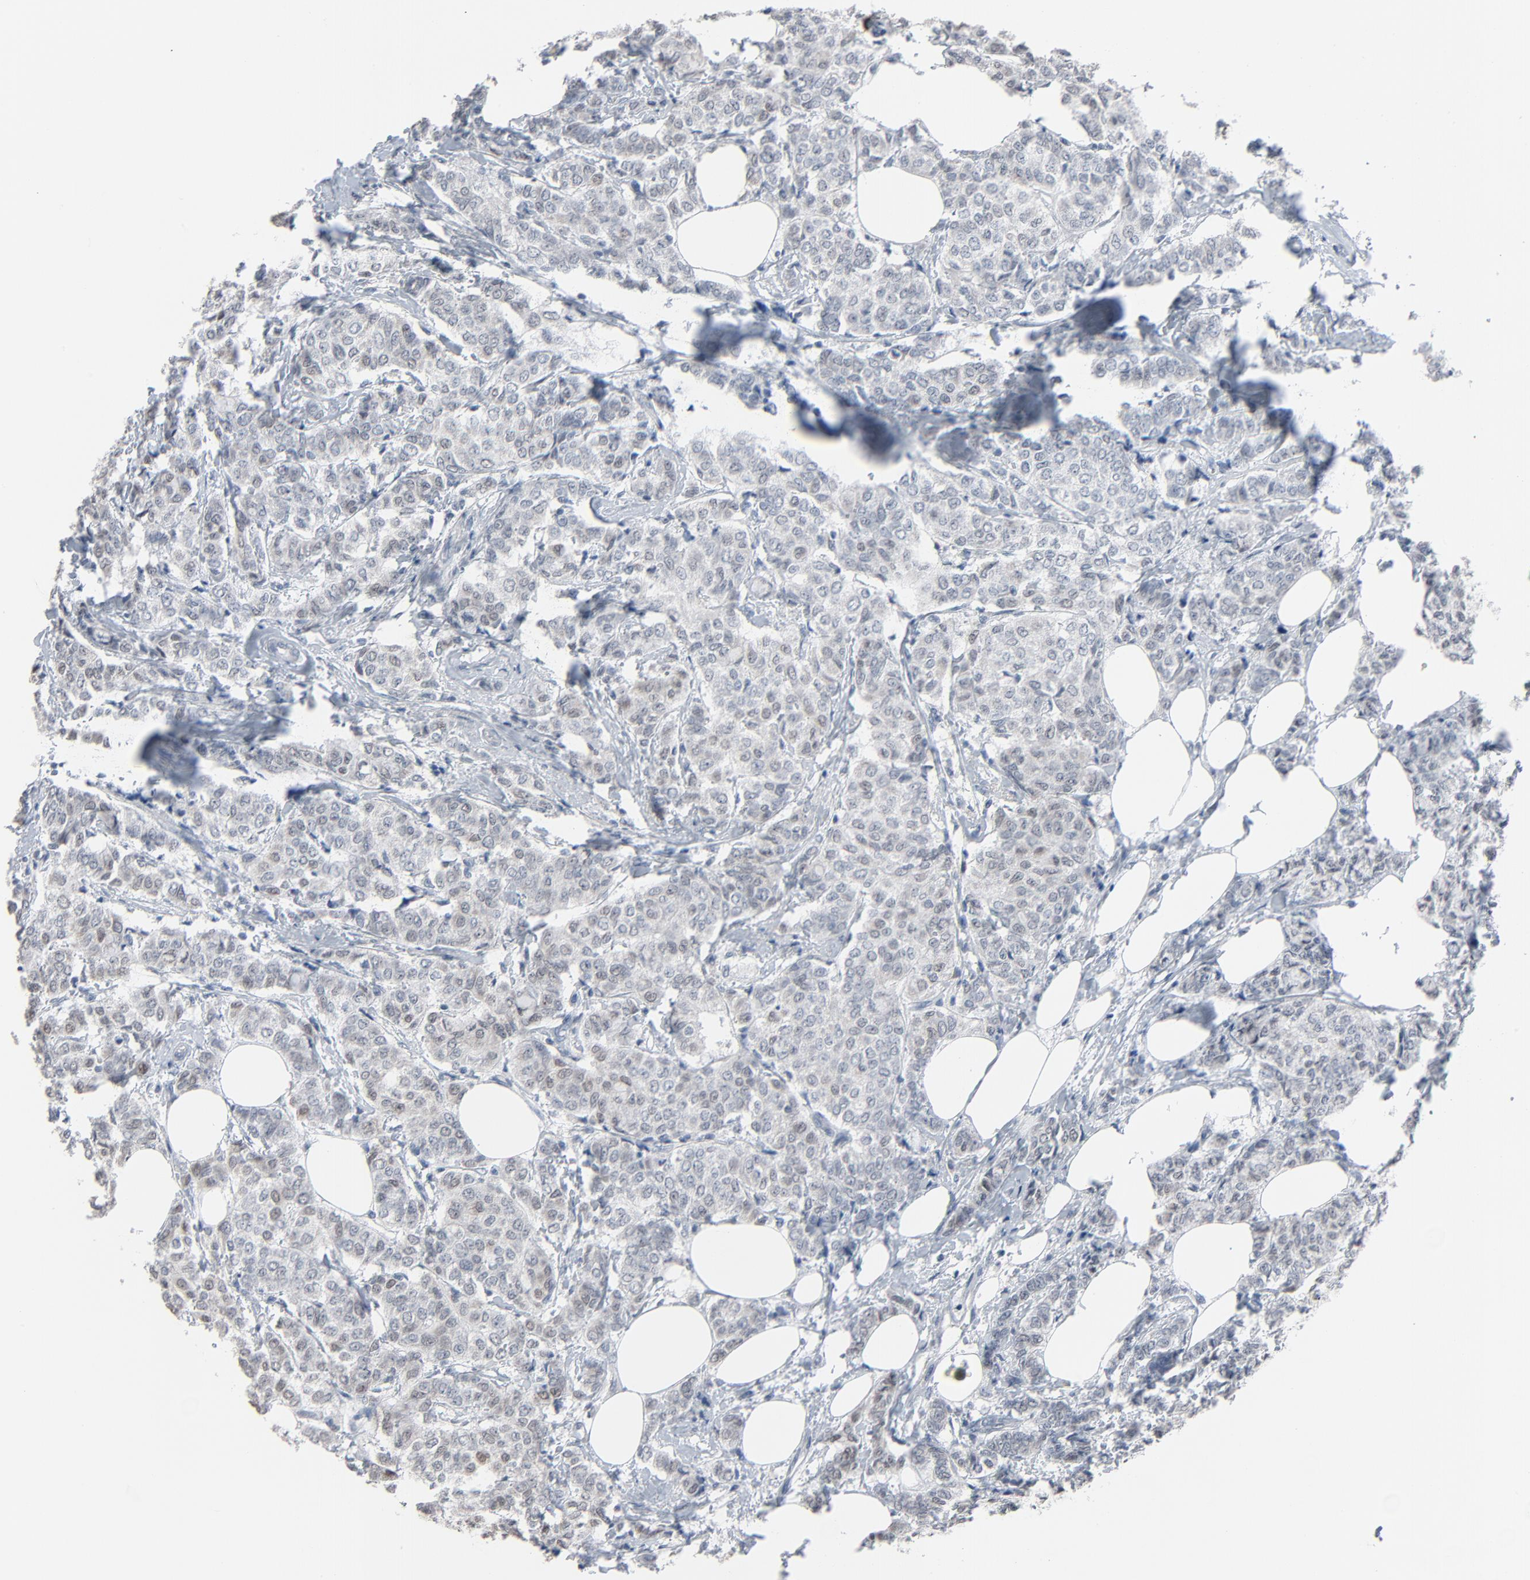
{"staining": {"intensity": "weak", "quantity": "25%-75%", "location": "cytoplasmic/membranous,nuclear"}, "tissue": "breast cancer", "cell_type": "Tumor cells", "image_type": "cancer", "snomed": [{"axis": "morphology", "description": "Lobular carcinoma"}, {"axis": "topography", "description": "Breast"}], "caption": "A high-resolution micrograph shows immunohistochemistry (IHC) staining of breast lobular carcinoma, which demonstrates weak cytoplasmic/membranous and nuclear expression in about 25%-75% of tumor cells. (DAB (3,3'-diaminobenzidine) = brown stain, brightfield microscopy at high magnification).", "gene": "SAGE1", "patient": {"sex": "female", "age": 60}}